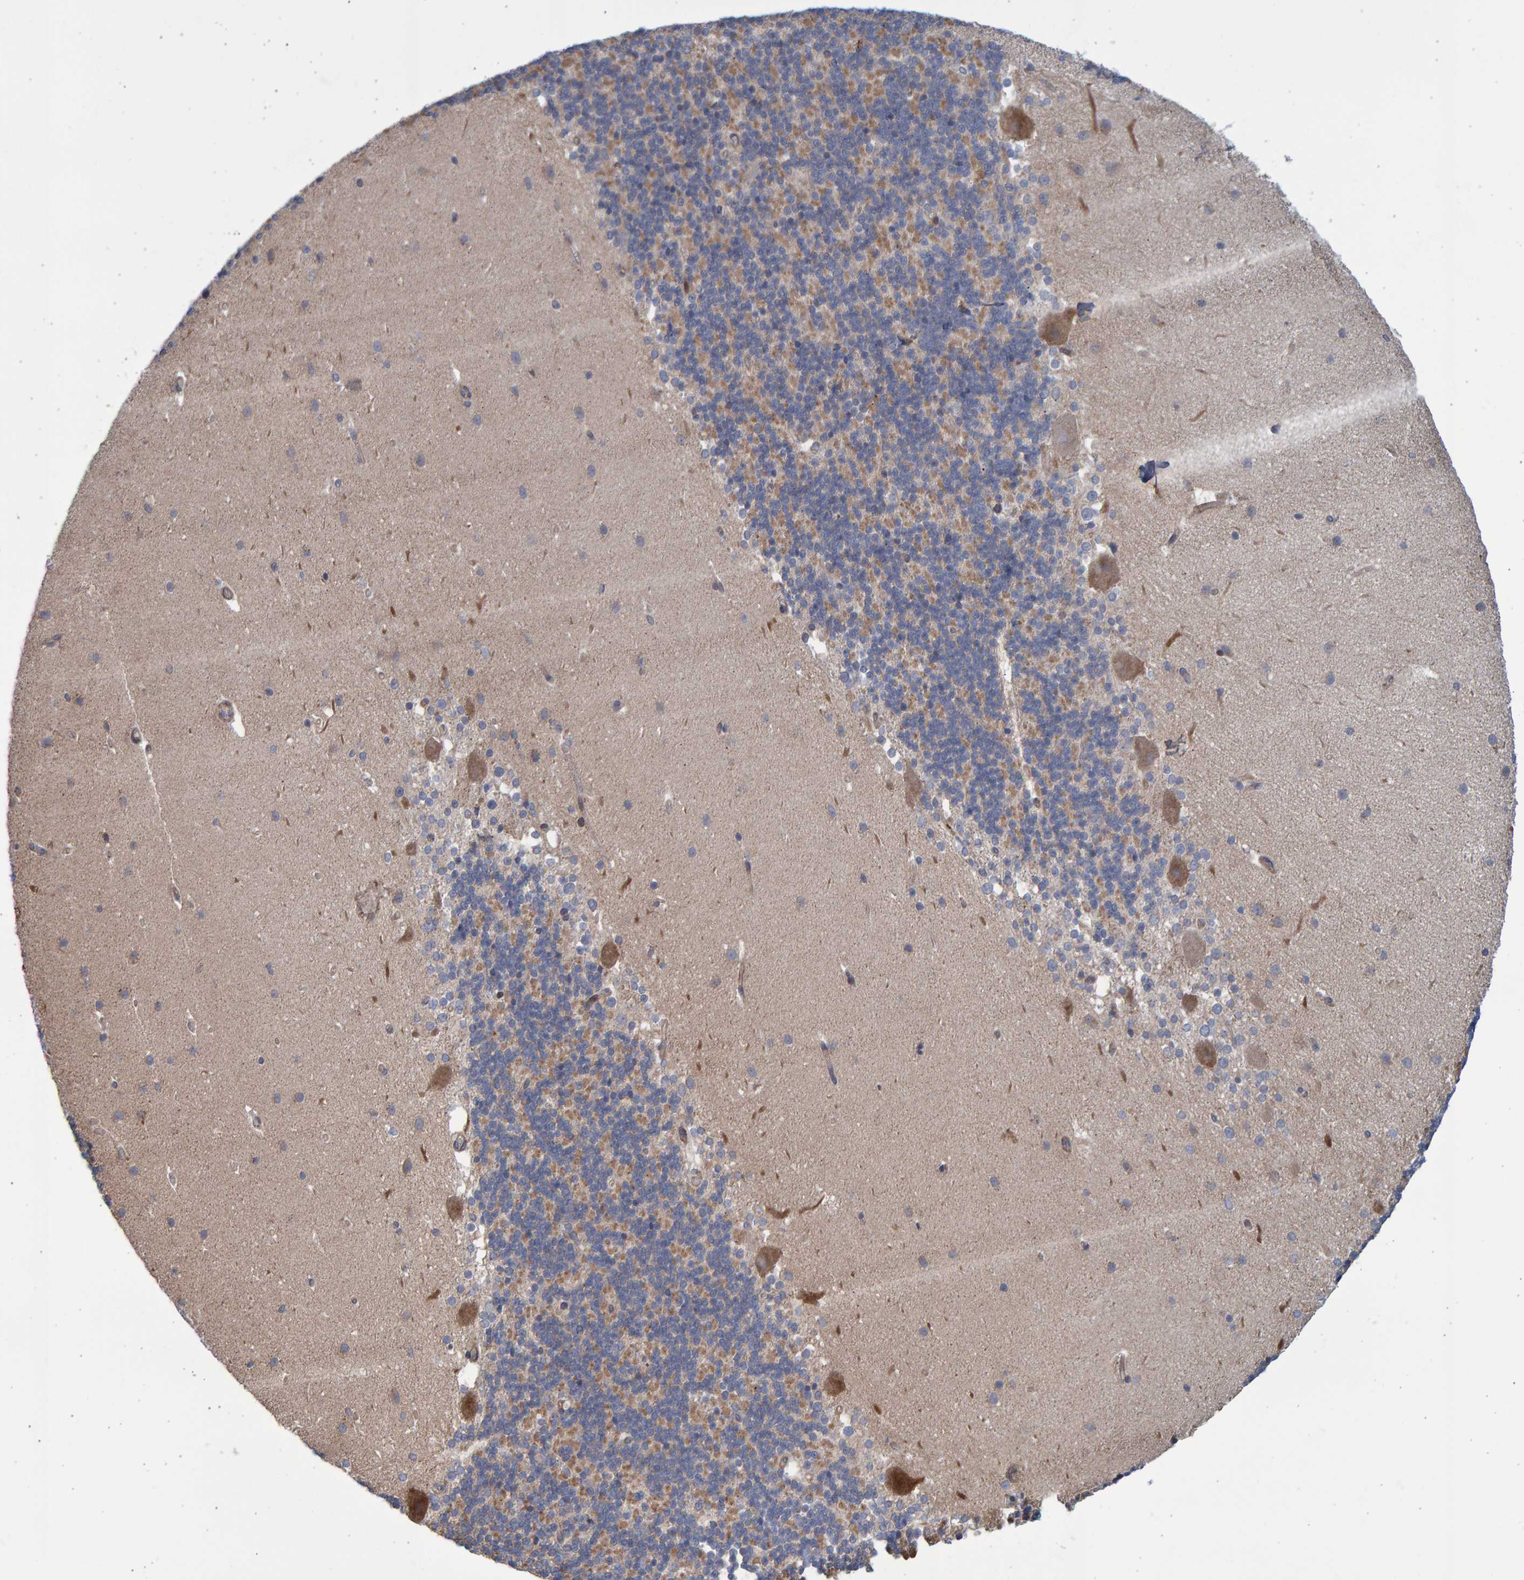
{"staining": {"intensity": "weak", "quantity": "25%-75%", "location": "cytoplasmic/membranous"}, "tissue": "cerebellum", "cell_type": "Cells in granular layer", "image_type": "normal", "snomed": [{"axis": "morphology", "description": "Normal tissue, NOS"}, {"axis": "topography", "description": "Cerebellum"}], "caption": "Approximately 25%-75% of cells in granular layer in normal human cerebellum display weak cytoplasmic/membranous protein expression as visualized by brown immunohistochemical staining.", "gene": "LRBA", "patient": {"sex": "female", "age": 19}}